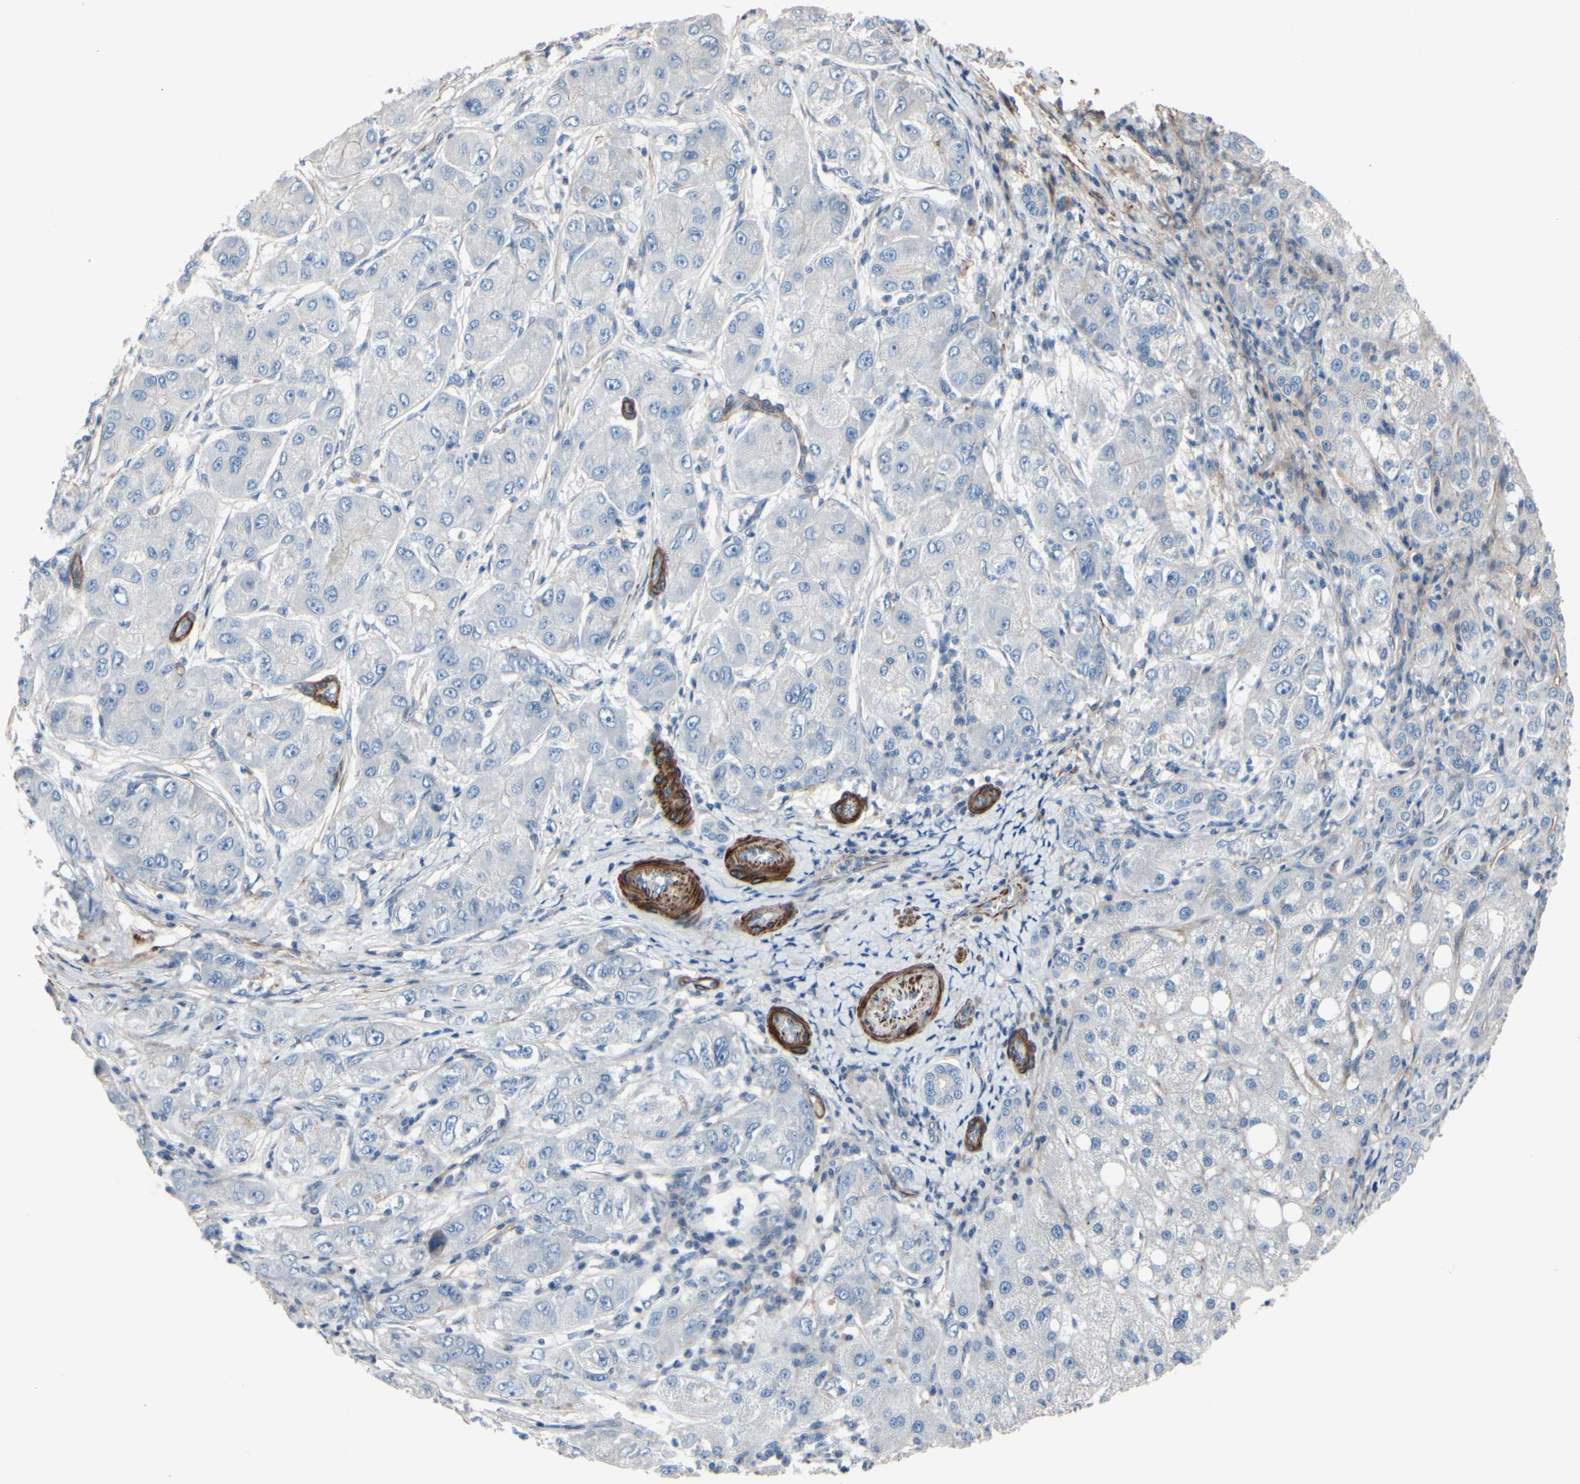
{"staining": {"intensity": "negative", "quantity": "none", "location": "none"}, "tissue": "liver cancer", "cell_type": "Tumor cells", "image_type": "cancer", "snomed": [{"axis": "morphology", "description": "Carcinoma, Hepatocellular, NOS"}, {"axis": "topography", "description": "Liver"}], "caption": "IHC histopathology image of neoplastic tissue: human liver cancer stained with DAB shows no significant protein expression in tumor cells.", "gene": "TPM1", "patient": {"sex": "male", "age": 80}}